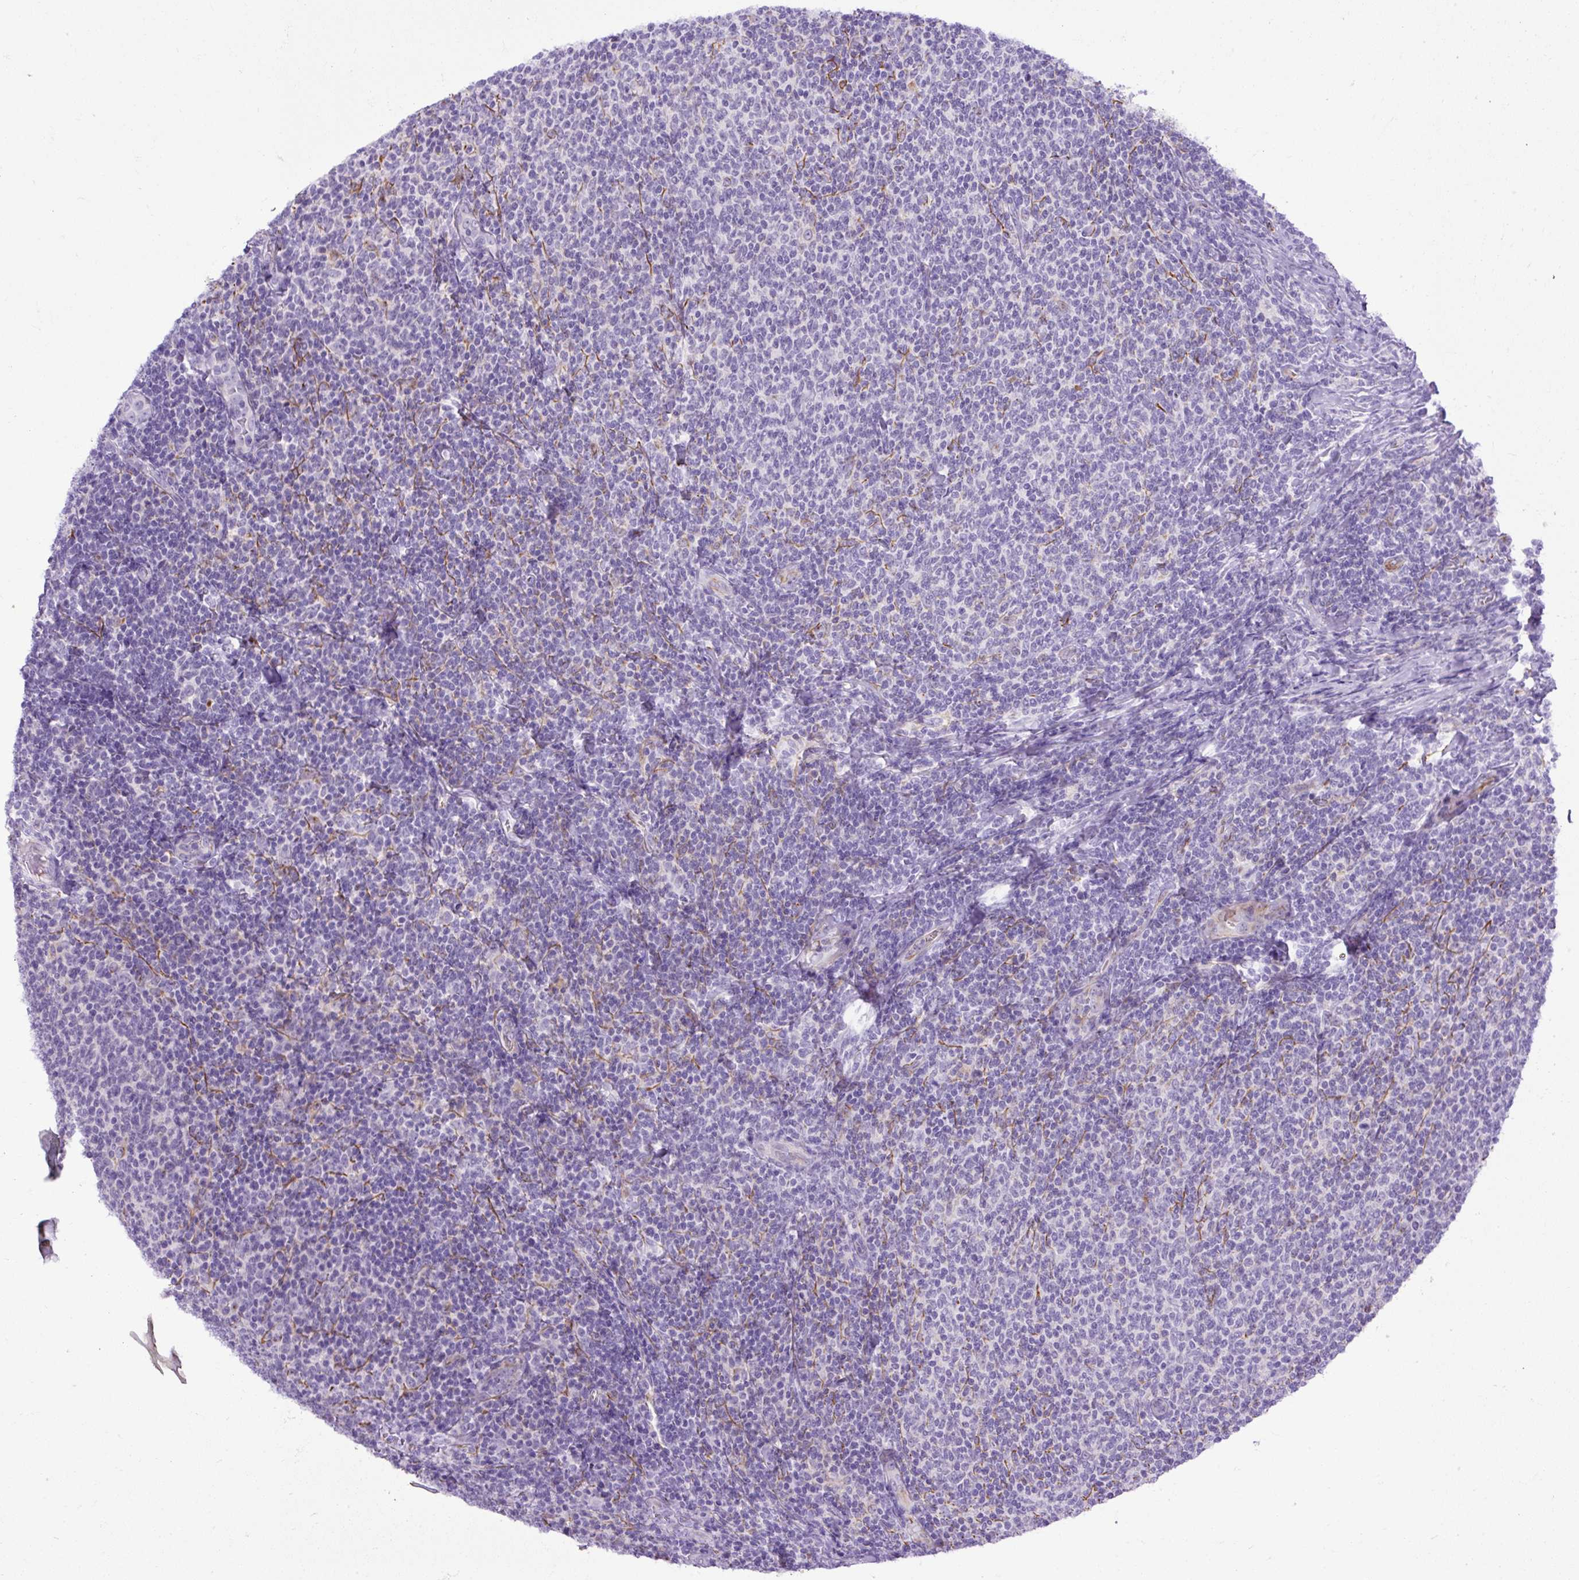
{"staining": {"intensity": "negative", "quantity": "none", "location": "none"}, "tissue": "lymphoma", "cell_type": "Tumor cells", "image_type": "cancer", "snomed": [{"axis": "morphology", "description": "Malignant lymphoma, non-Hodgkin's type, Low grade"}, {"axis": "topography", "description": "Lymph node"}], "caption": "Malignant lymphoma, non-Hodgkin's type (low-grade) was stained to show a protein in brown. There is no significant expression in tumor cells. (DAB (3,3'-diaminobenzidine) IHC visualized using brightfield microscopy, high magnification).", "gene": "SPTBN5", "patient": {"sex": "male", "age": 52}}